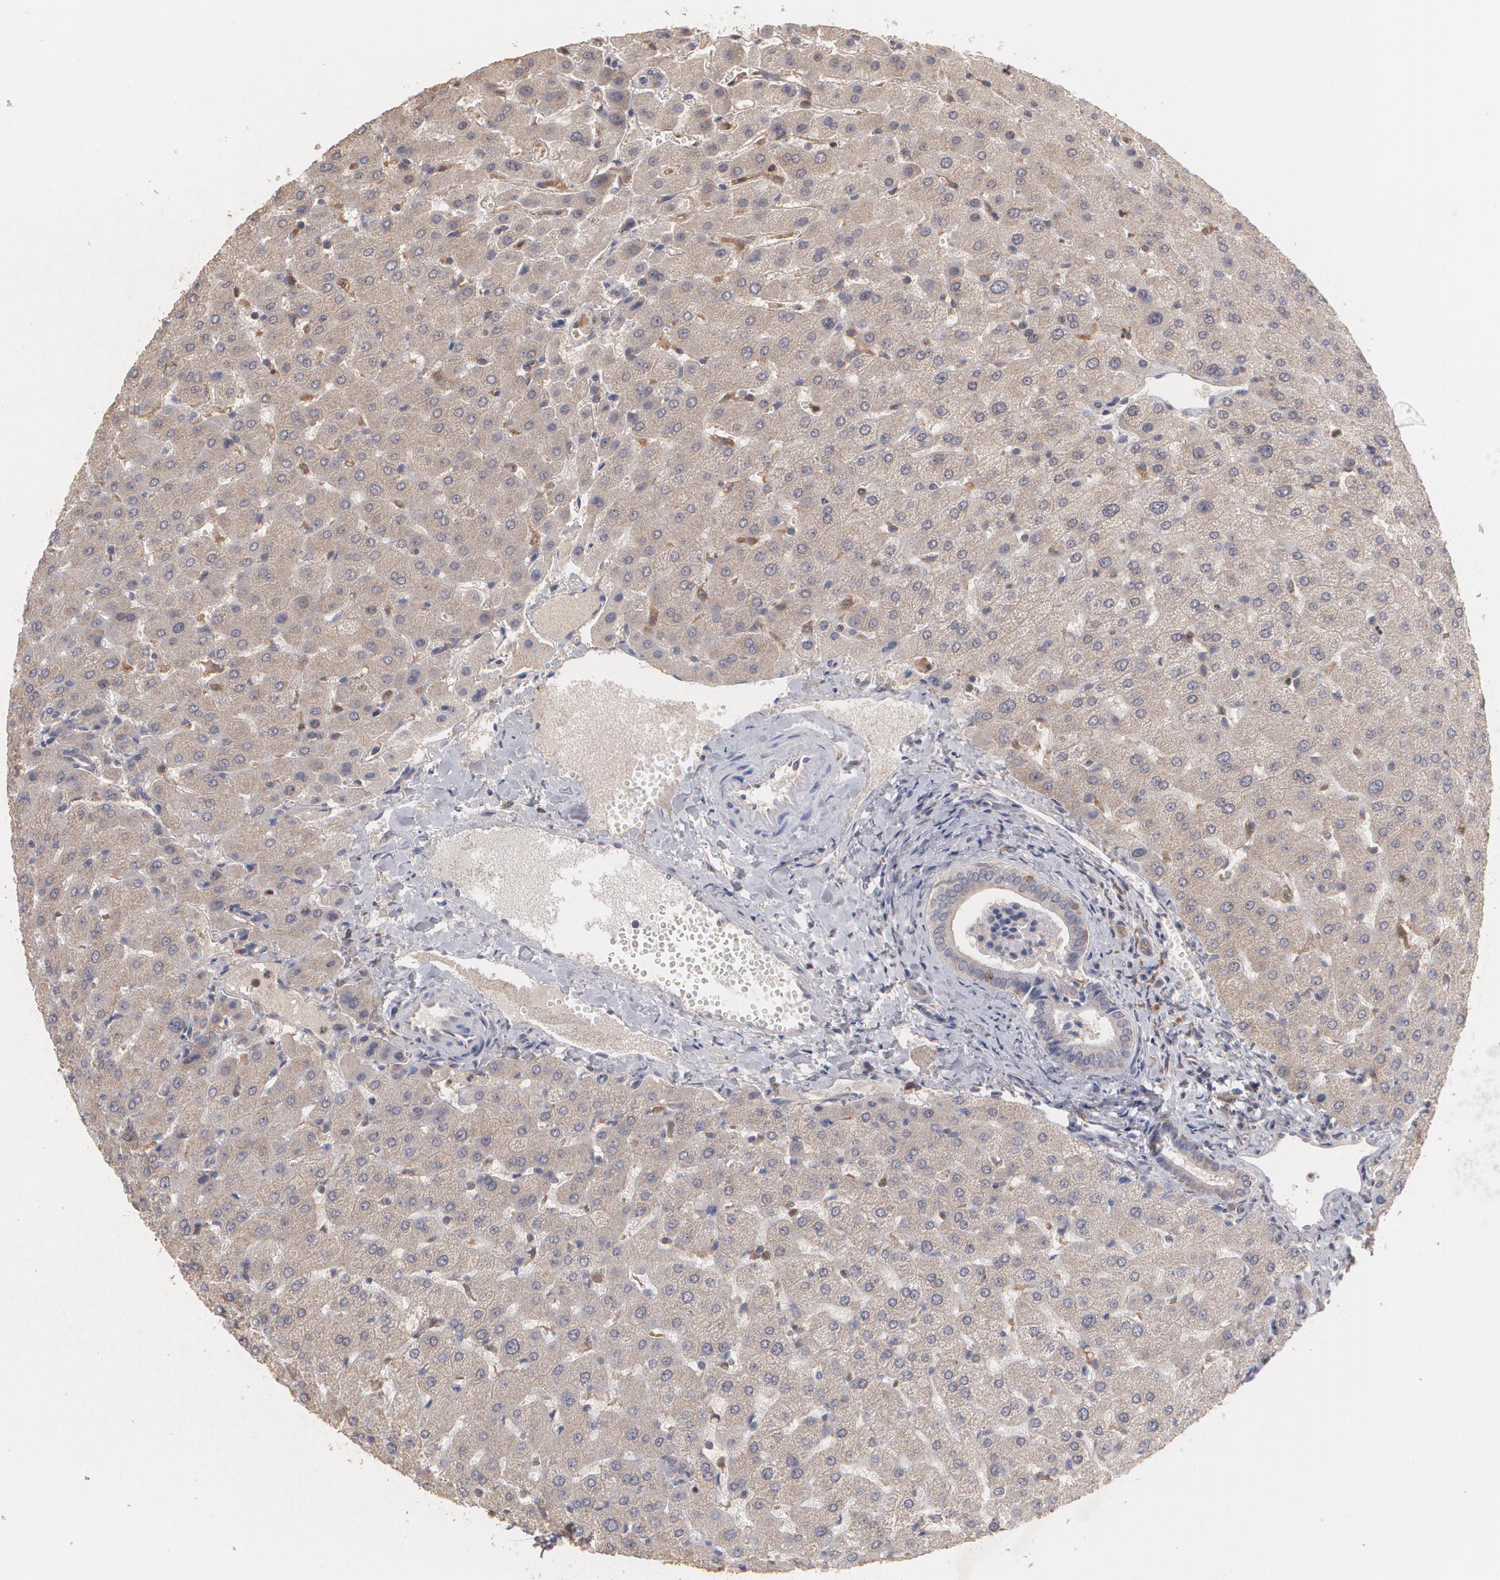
{"staining": {"intensity": "weak", "quantity": "25%-75%", "location": "none"}, "tissue": "liver", "cell_type": "Cholangiocytes", "image_type": "normal", "snomed": [{"axis": "morphology", "description": "Normal tissue, NOS"}, {"axis": "morphology", "description": "Fibrosis, NOS"}, {"axis": "topography", "description": "Liver"}], "caption": "Immunohistochemistry (IHC) image of unremarkable liver: human liver stained using immunohistochemistry (IHC) exhibits low levels of weak protein expression localized specifically in the None of cholangiocytes, appearing as a None brown color.", "gene": "HTT", "patient": {"sex": "female", "age": 29}}